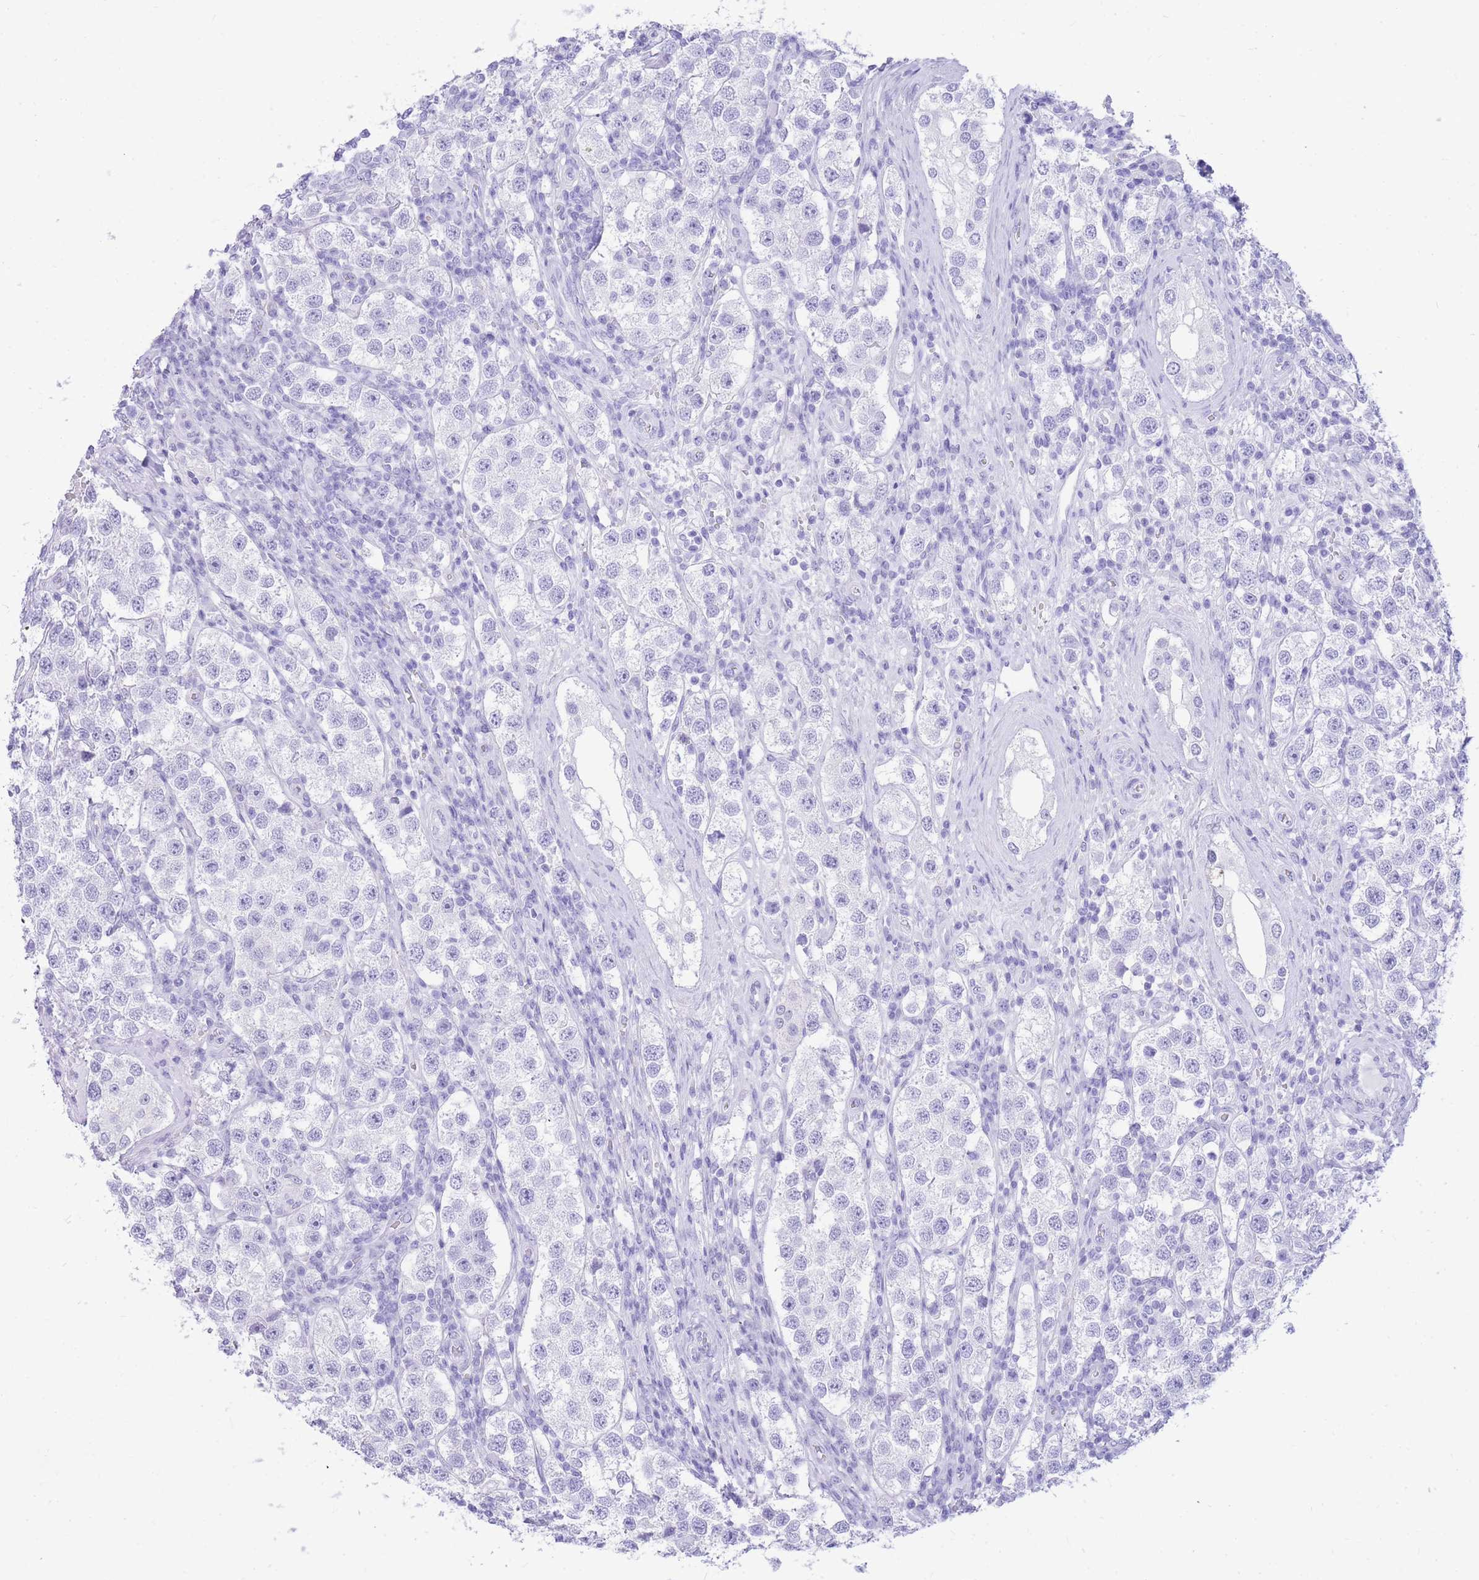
{"staining": {"intensity": "negative", "quantity": "none", "location": "none"}, "tissue": "testis cancer", "cell_type": "Tumor cells", "image_type": "cancer", "snomed": [{"axis": "morphology", "description": "Seminoma, NOS"}, {"axis": "topography", "description": "Testis"}], "caption": "Tumor cells show no significant staining in testis seminoma.", "gene": "HERC1", "patient": {"sex": "male", "age": 37}}